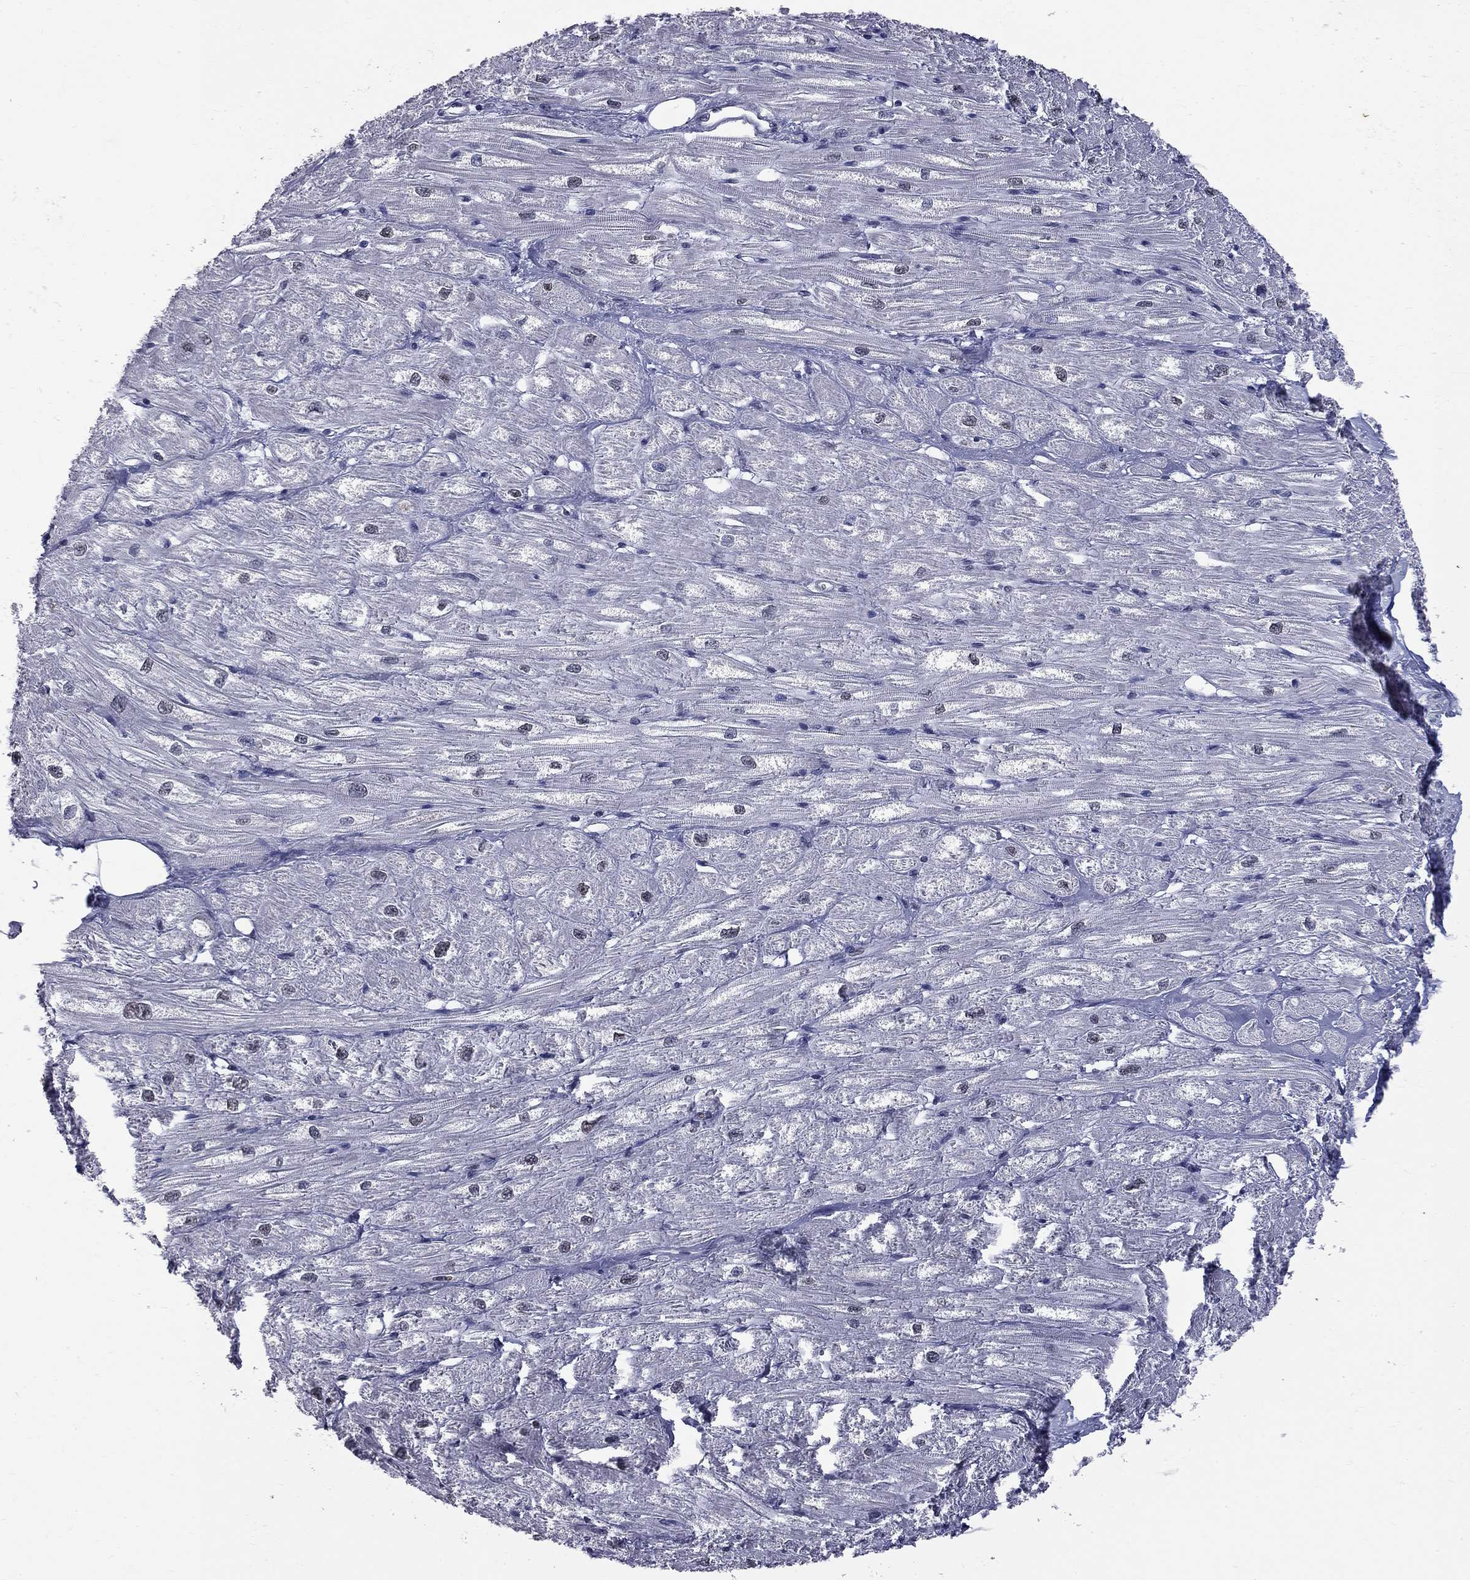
{"staining": {"intensity": "negative", "quantity": "none", "location": "none"}, "tissue": "heart muscle", "cell_type": "Cardiomyocytes", "image_type": "normal", "snomed": [{"axis": "morphology", "description": "Normal tissue, NOS"}, {"axis": "topography", "description": "Heart"}], "caption": "Benign heart muscle was stained to show a protein in brown. There is no significant expression in cardiomyocytes. Nuclei are stained in blue.", "gene": "ZNF154", "patient": {"sex": "male", "age": 57}}